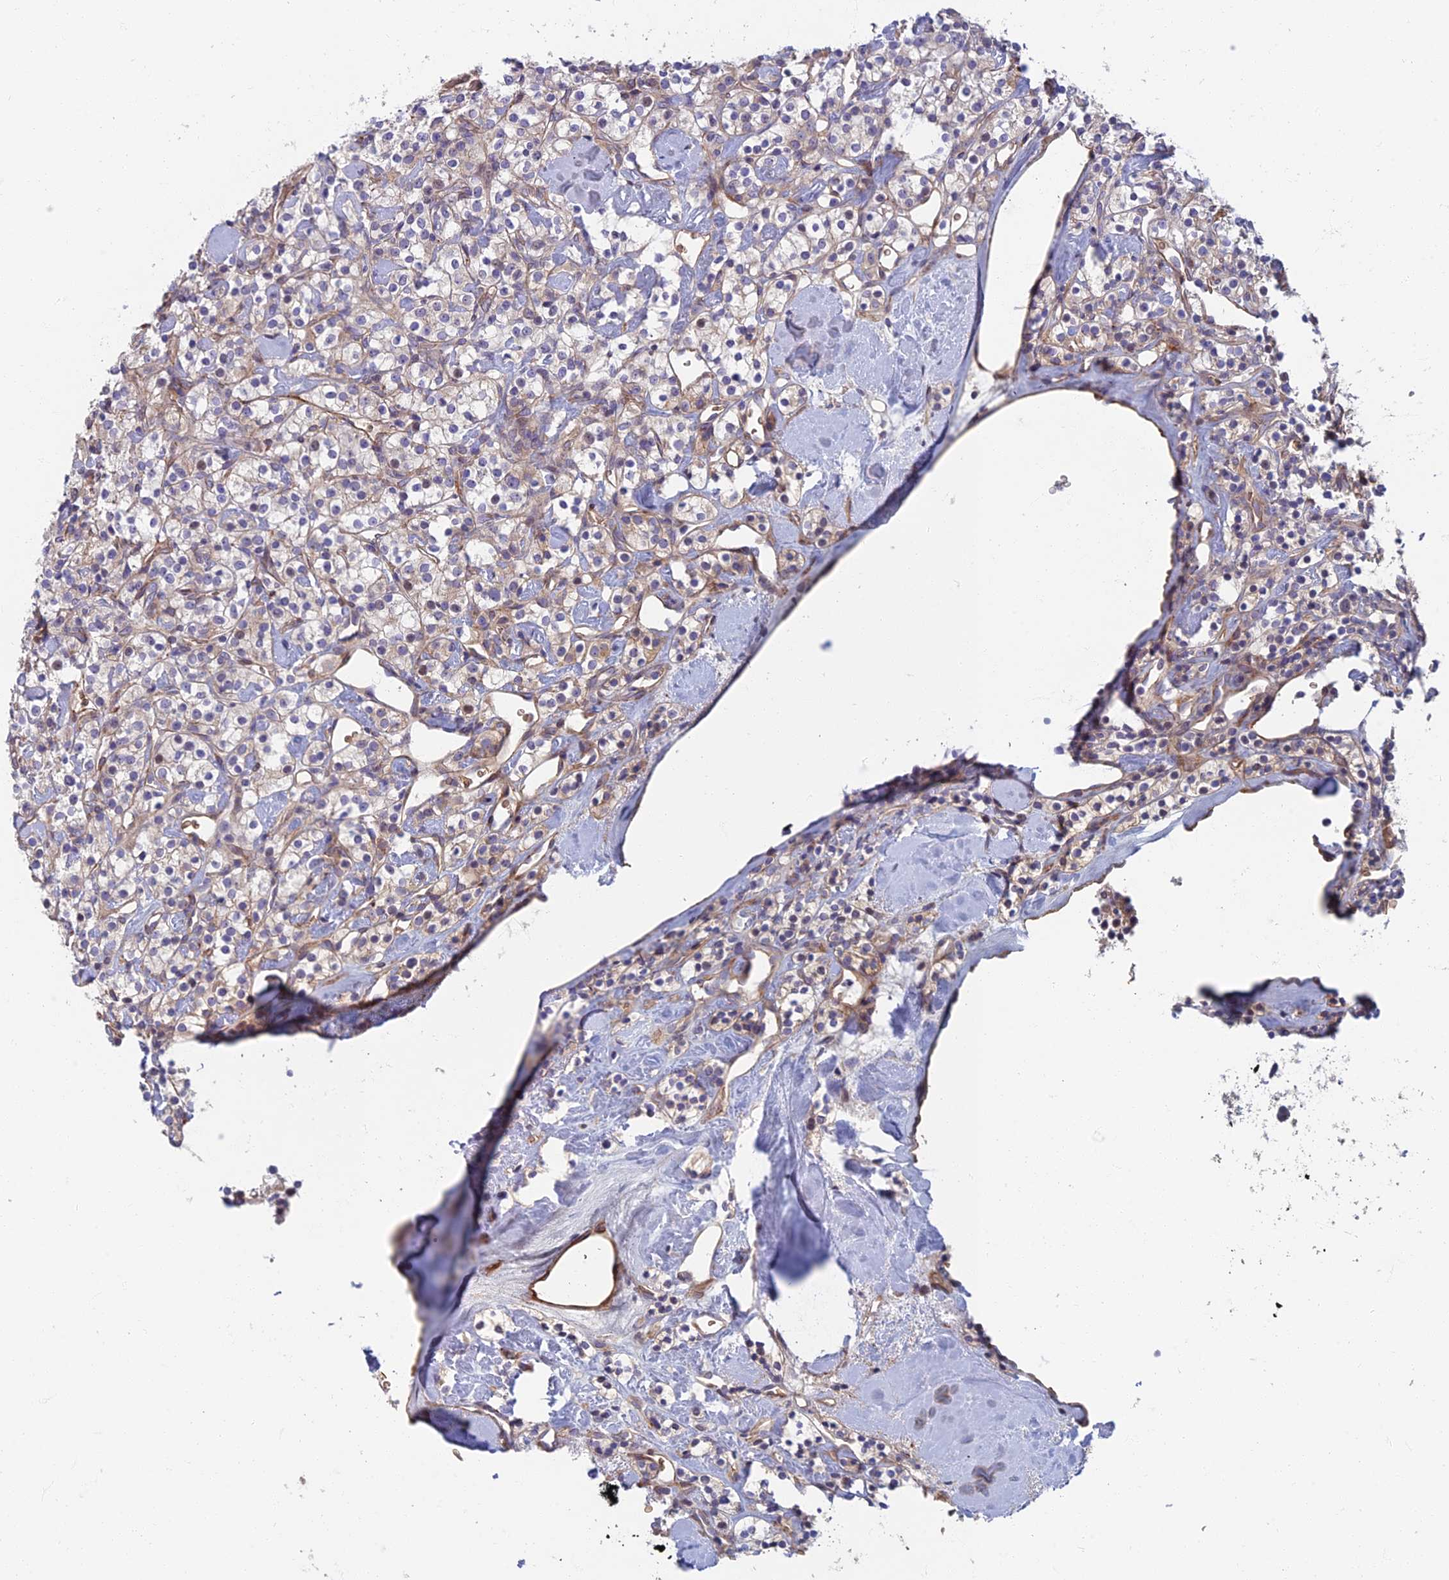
{"staining": {"intensity": "negative", "quantity": "none", "location": "none"}, "tissue": "renal cancer", "cell_type": "Tumor cells", "image_type": "cancer", "snomed": [{"axis": "morphology", "description": "Adenocarcinoma, NOS"}, {"axis": "topography", "description": "Kidney"}], "caption": "Immunohistochemical staining of renal cancer (adenocarcinoma) displays no significant positivity in tumor cells.", "gene": "RHBDL2", "patient": {"sex": "male", "age": 77}}